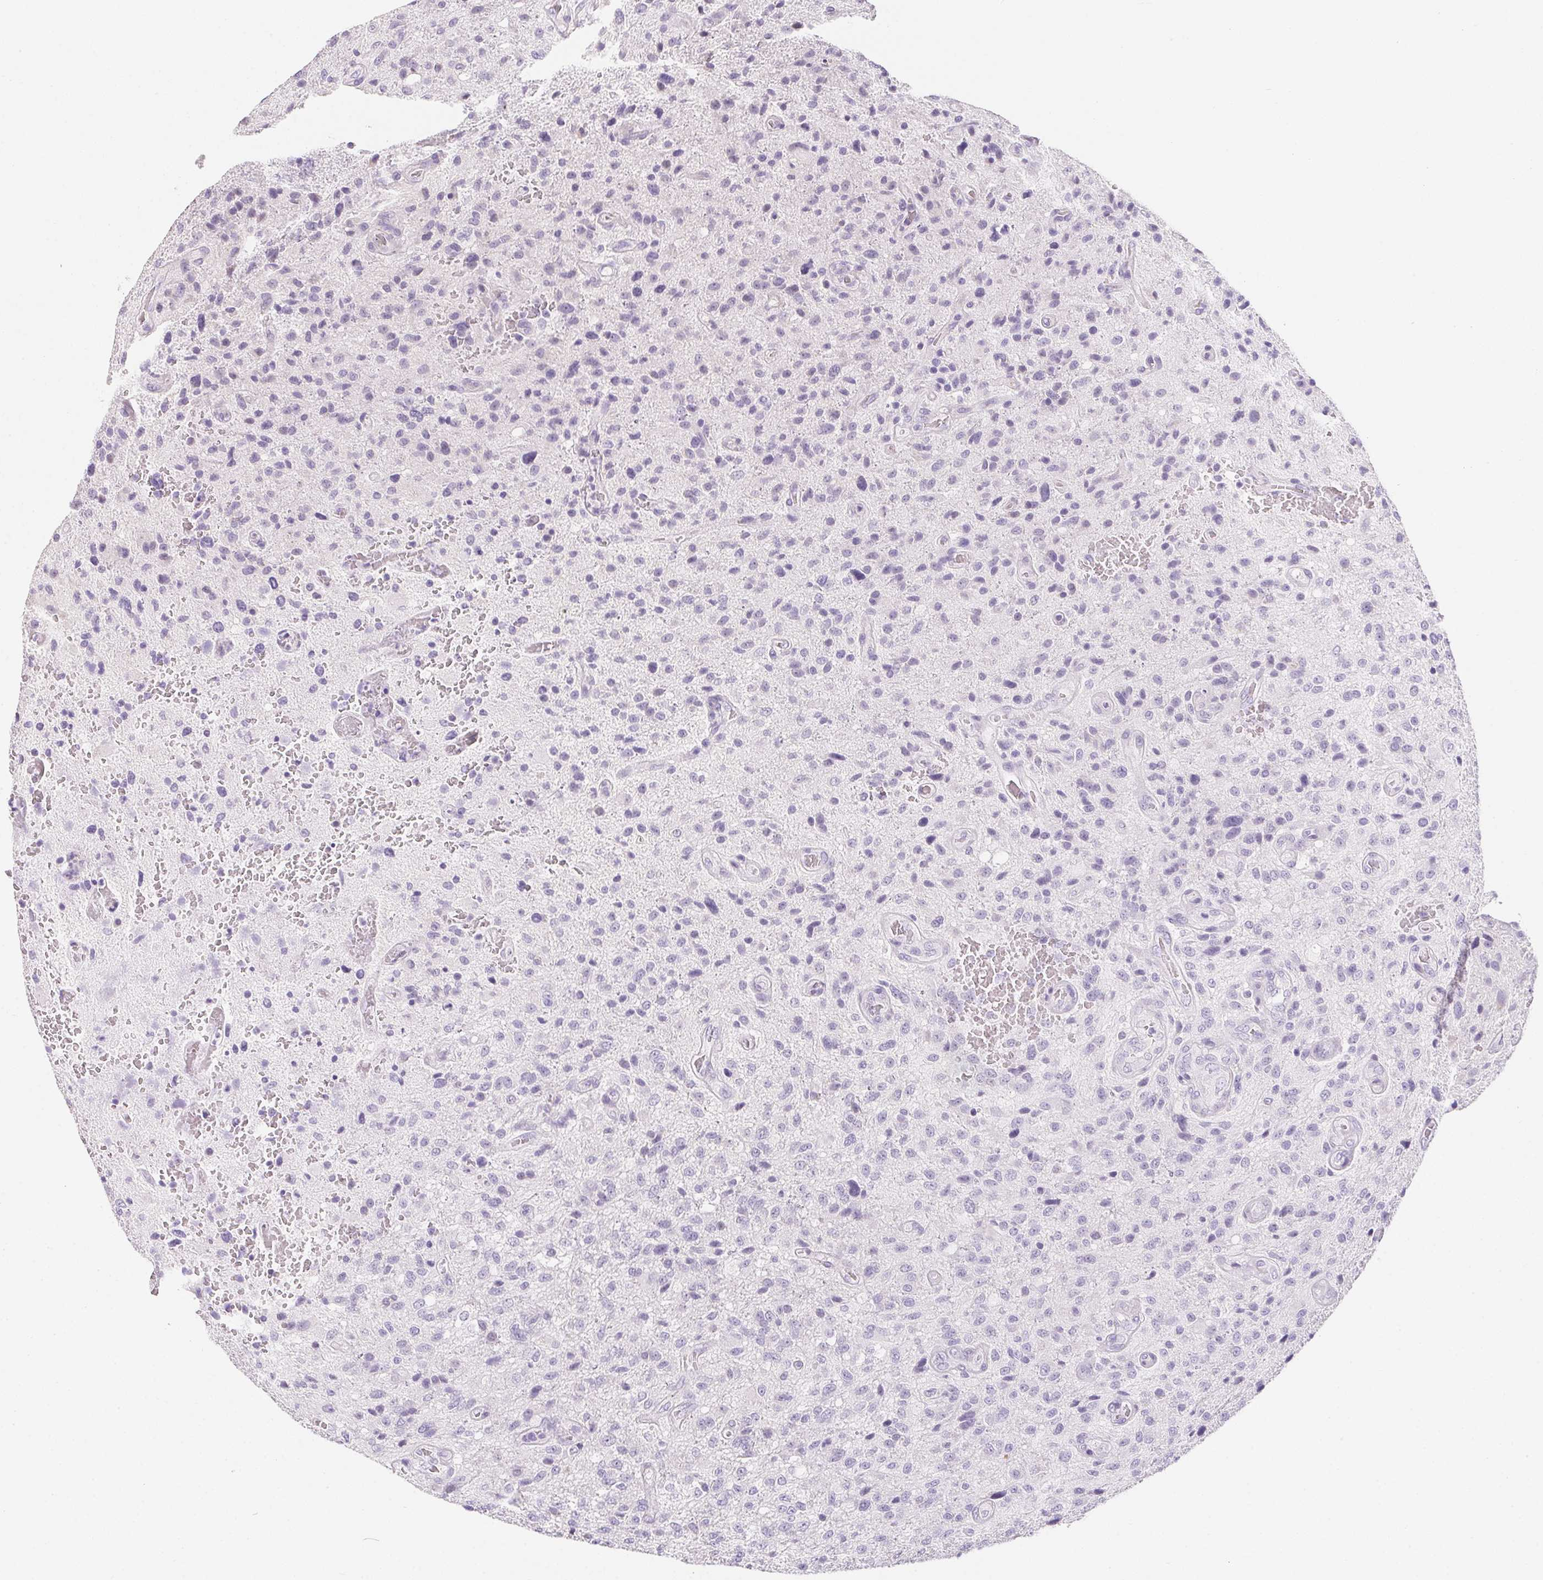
{"staining": {"intensity": "negative", "quantity": "none", "location": "none"}, "tissue": "glioma", "cell_type": "Tumor cells", "image_type": "cancer", "snomed": [{"axis": "morphology", "description": "Glioma, malignant, Low grade"}, {"axis": "topography", "description": "Brain"}], "caption": "Immunohistochemical staining of glioma shows no significant staining in tumor cells.", "gene": "AQP5", "patient": {"sex": "male", "age": 66}}